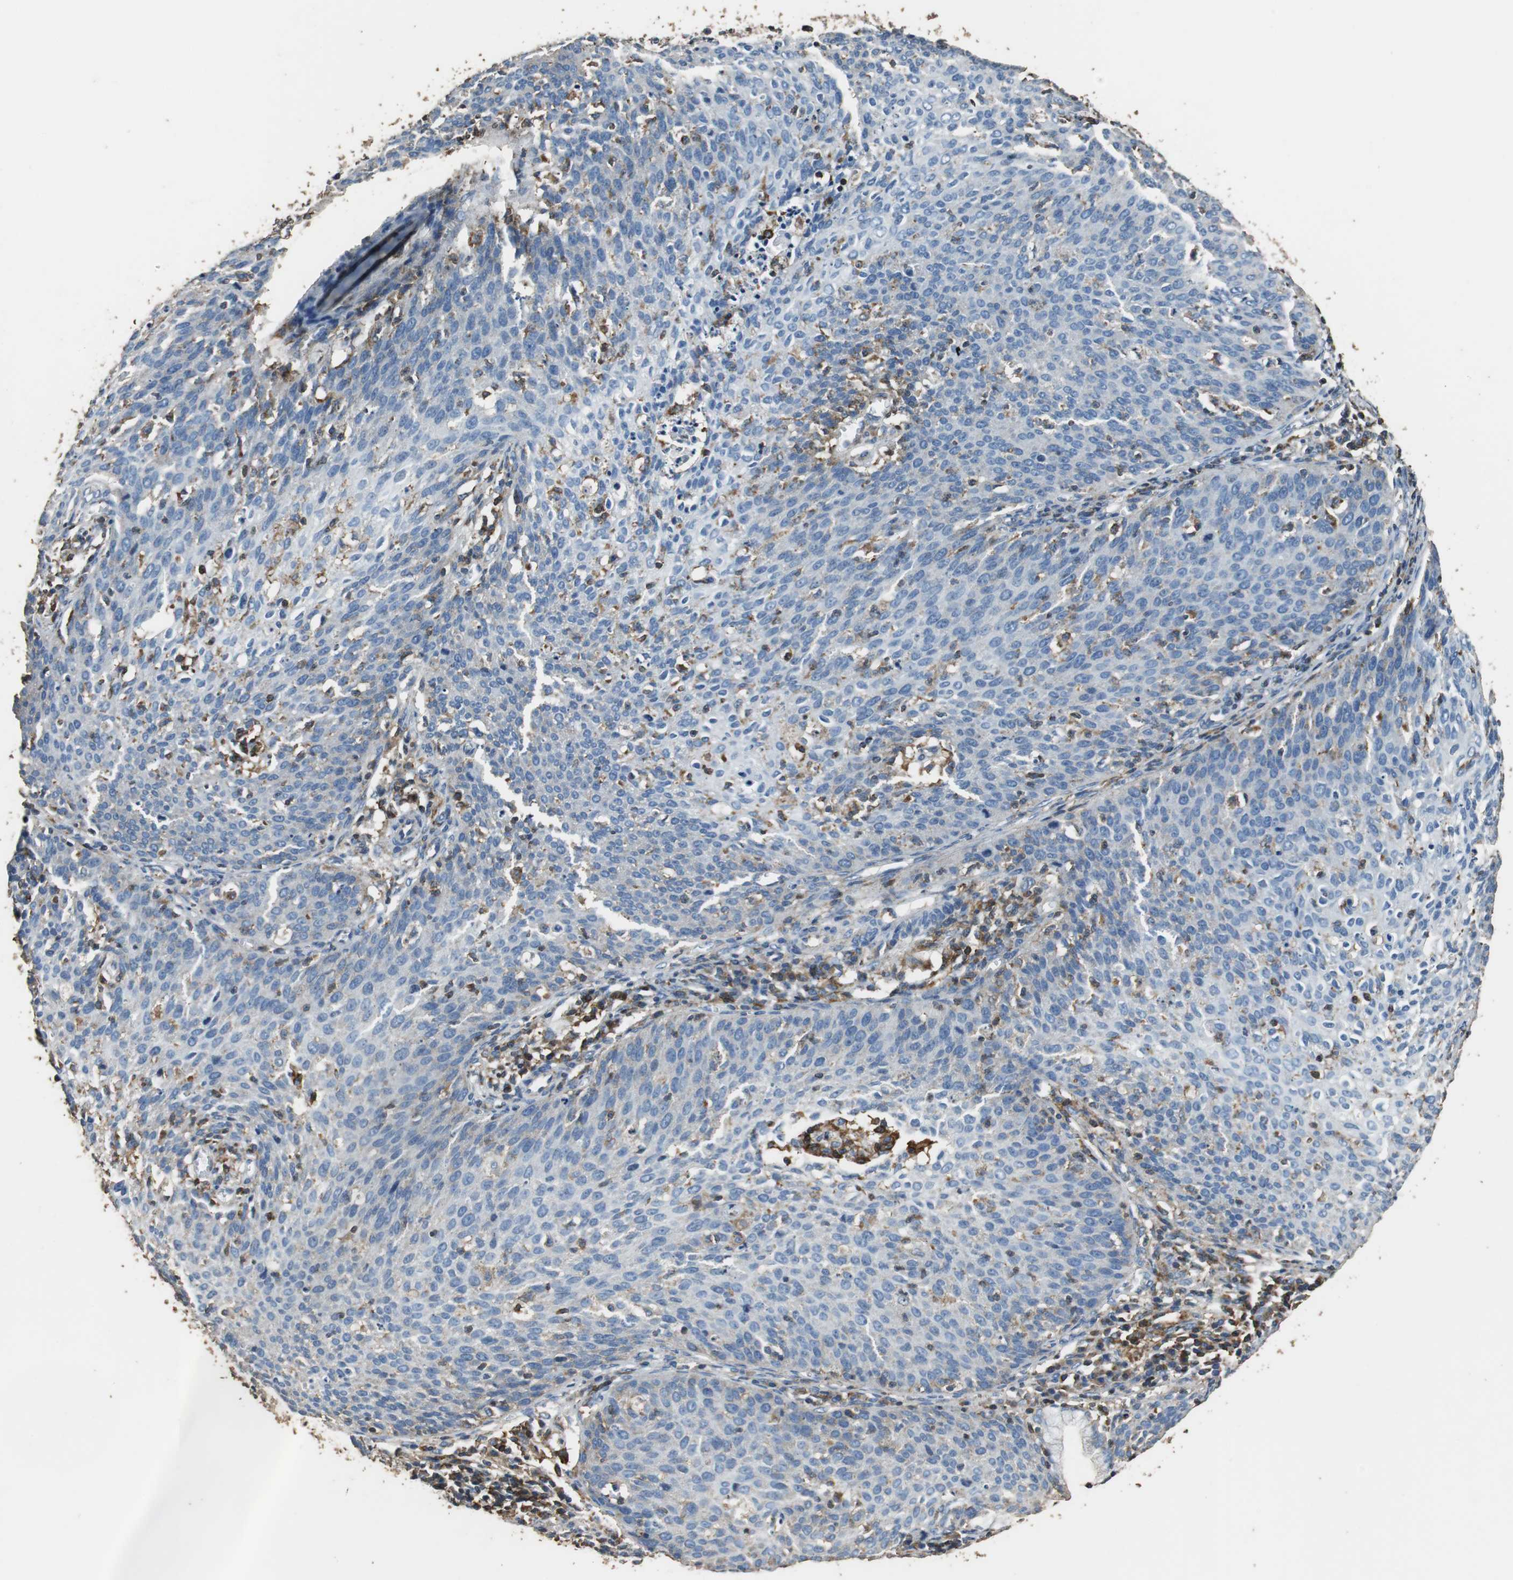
{"staining": {"intensity": "negative", "quantity": "none", "location": "none"}, "tissue": "cervical cancer", "cell_type": "Tumor cells", "image_type": "cancer", "snomed": [{"axis": "morphology", "description": "Squamous cell carcinoma, NOS"}, {"axis": "topography", "description": "Cervix"}], "caption": "A histopathology image of cervical cancer stained for a protein displays no brown staining in tumor cells.", "gene": "PRKRA", "patient": {"sex": "female", "age": 38}}